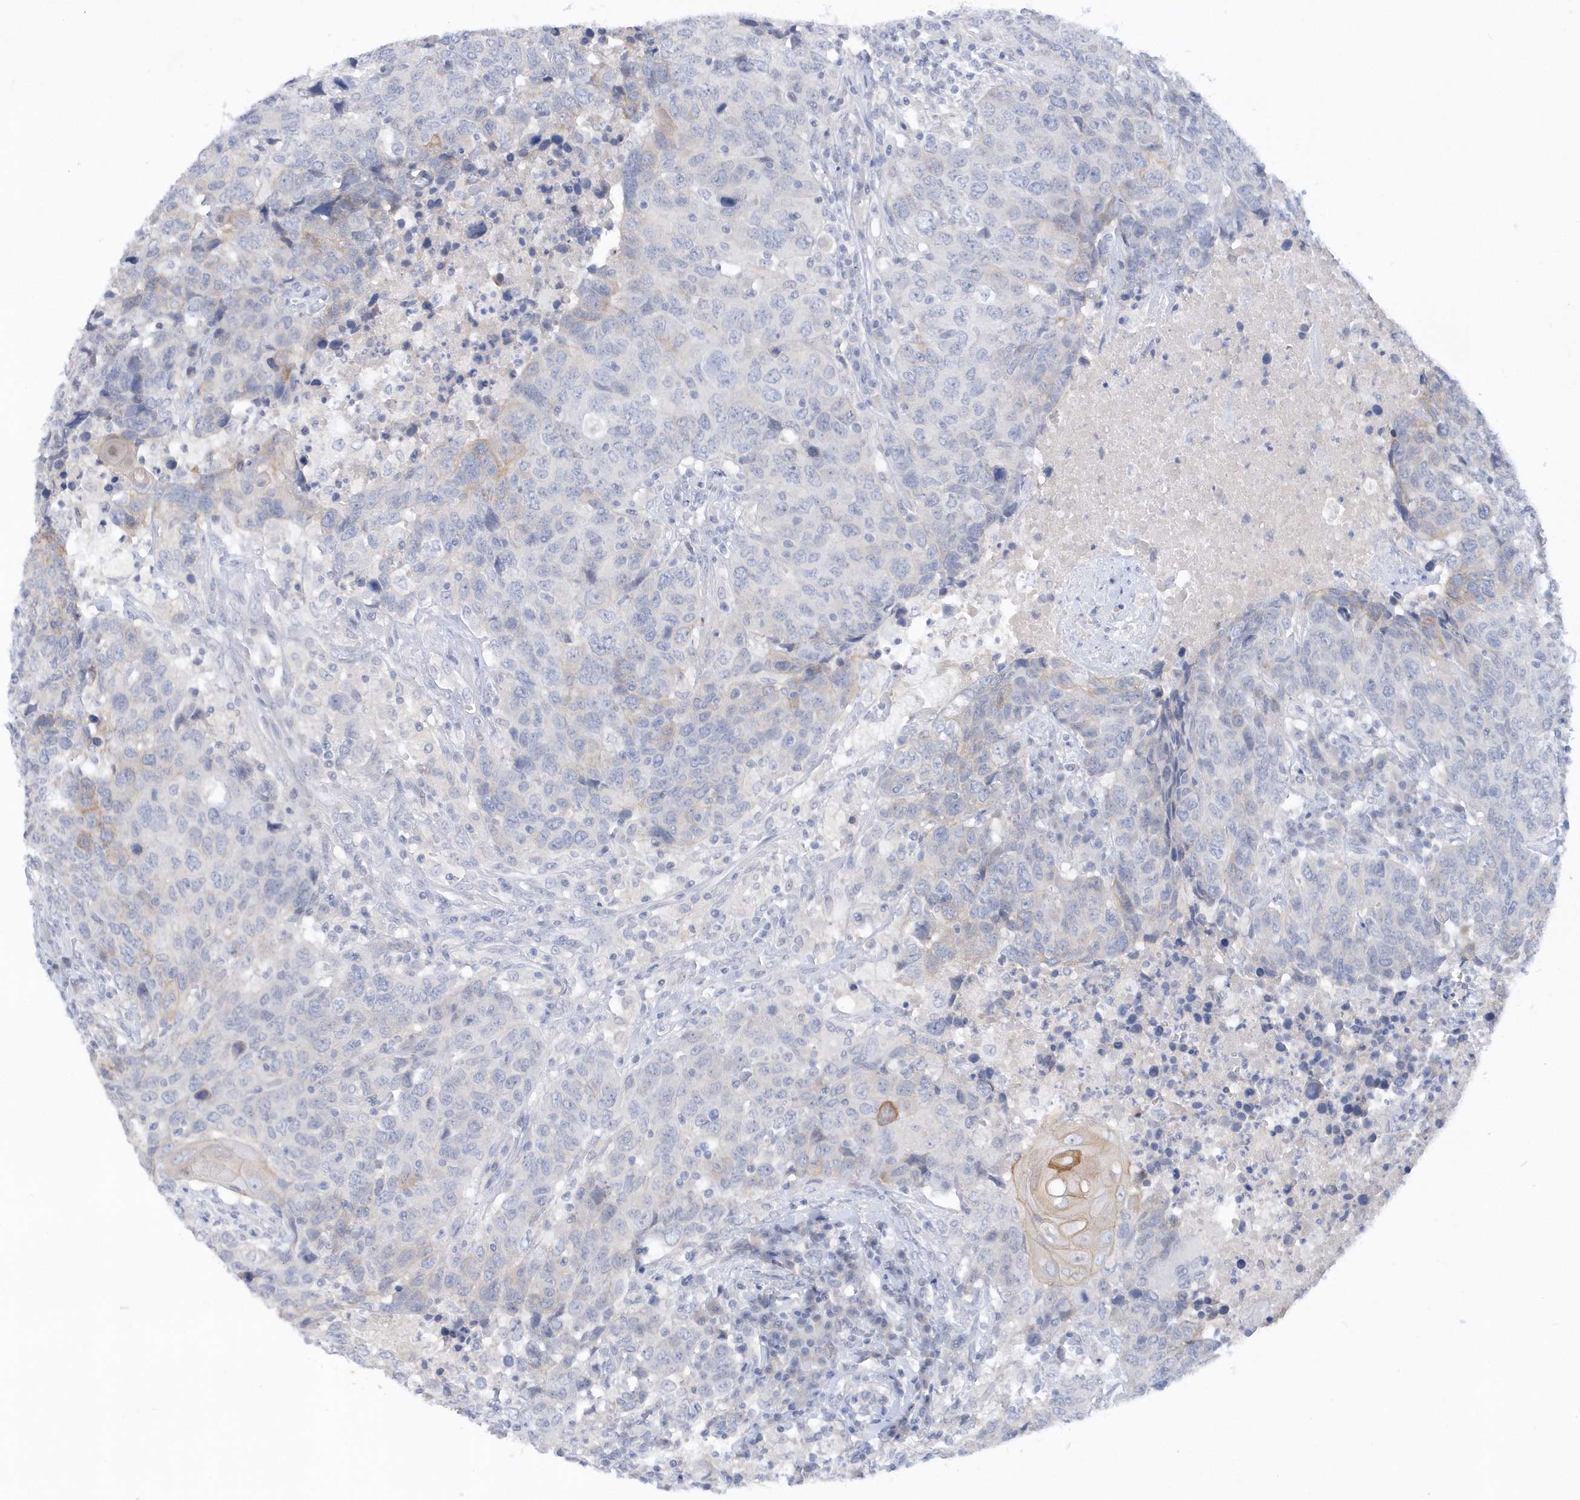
{"staining": {"intensity": "negative", "quantity": "none", "location": "none"}, "tissue": "head and neck cancer", "cell_type": "Tumor cells", "image_type": "cancer", "snomed": [{"axis": "morphology", "description": "Squamous cell carcinoma, NOS"}, {"axis": "topography", "description": "Head-Neck"}], "caption": "A high-resolution photomicrograph shows immunohistochemistry staining of head and neck squamous cell carcinoma, which demonstrates no significant staining in tumor cells. (Brightfield microscopy of DAB (3,3'-diaminobenzidine) immunohistochemistry (IHC) at high magnification).", "gene": "RPE", "patient": {"sex": "male", "age": 66}}